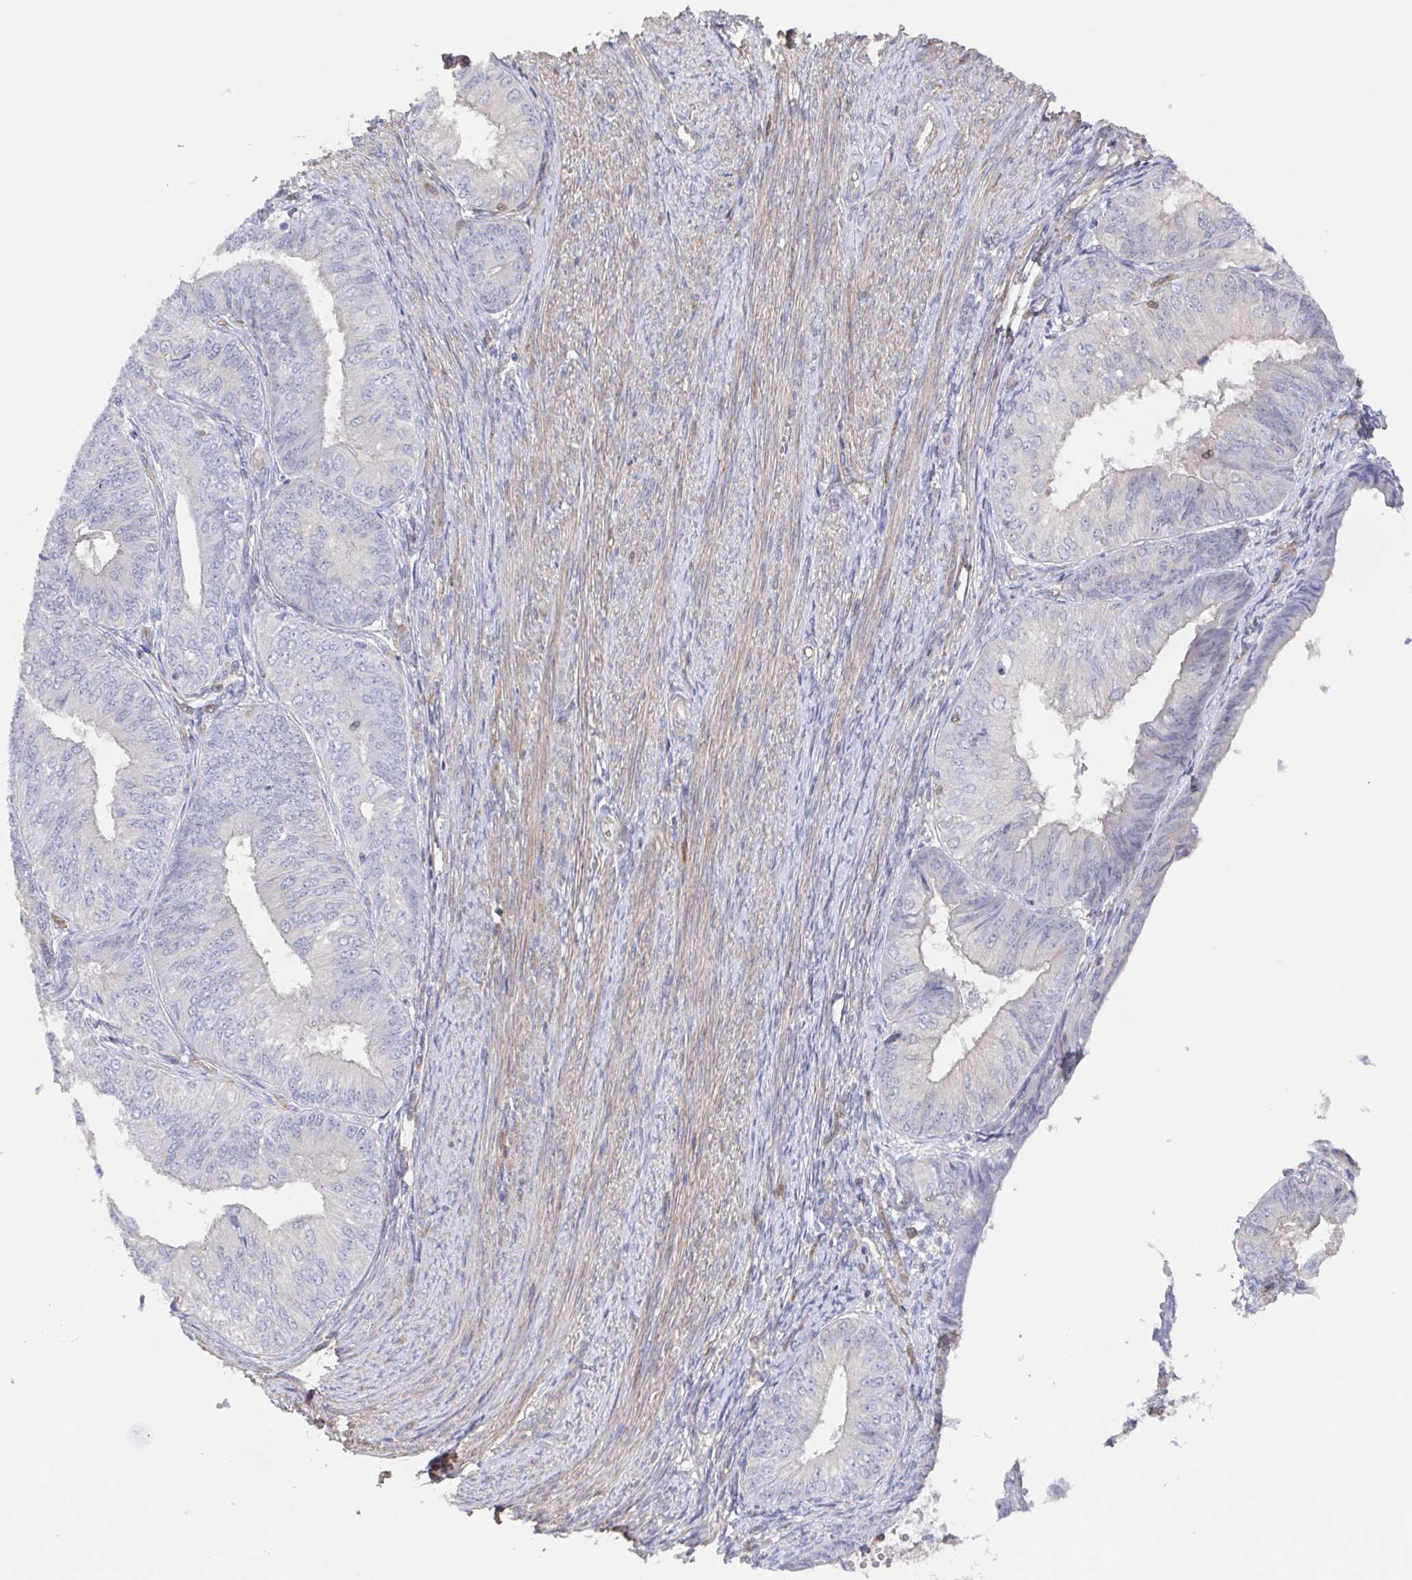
{"staining": {"intensity": "negative", "quantity": "none", "location": "none"}, "tissue": "endometrial cancer", "cell_type": "Tumor cells", "image_type": "cancer", "snomed": [{"axis": "morphology", "description": "Adenocarcinoma, NOS"}, {"axis": "topography", "description": "Endometrium"}], "caption": "Tumor cells show no significant protein positivity in endometrial adenocarcinoma.", "gene": "AGFG2", "patient": {"sex": "female", "age": 58}}